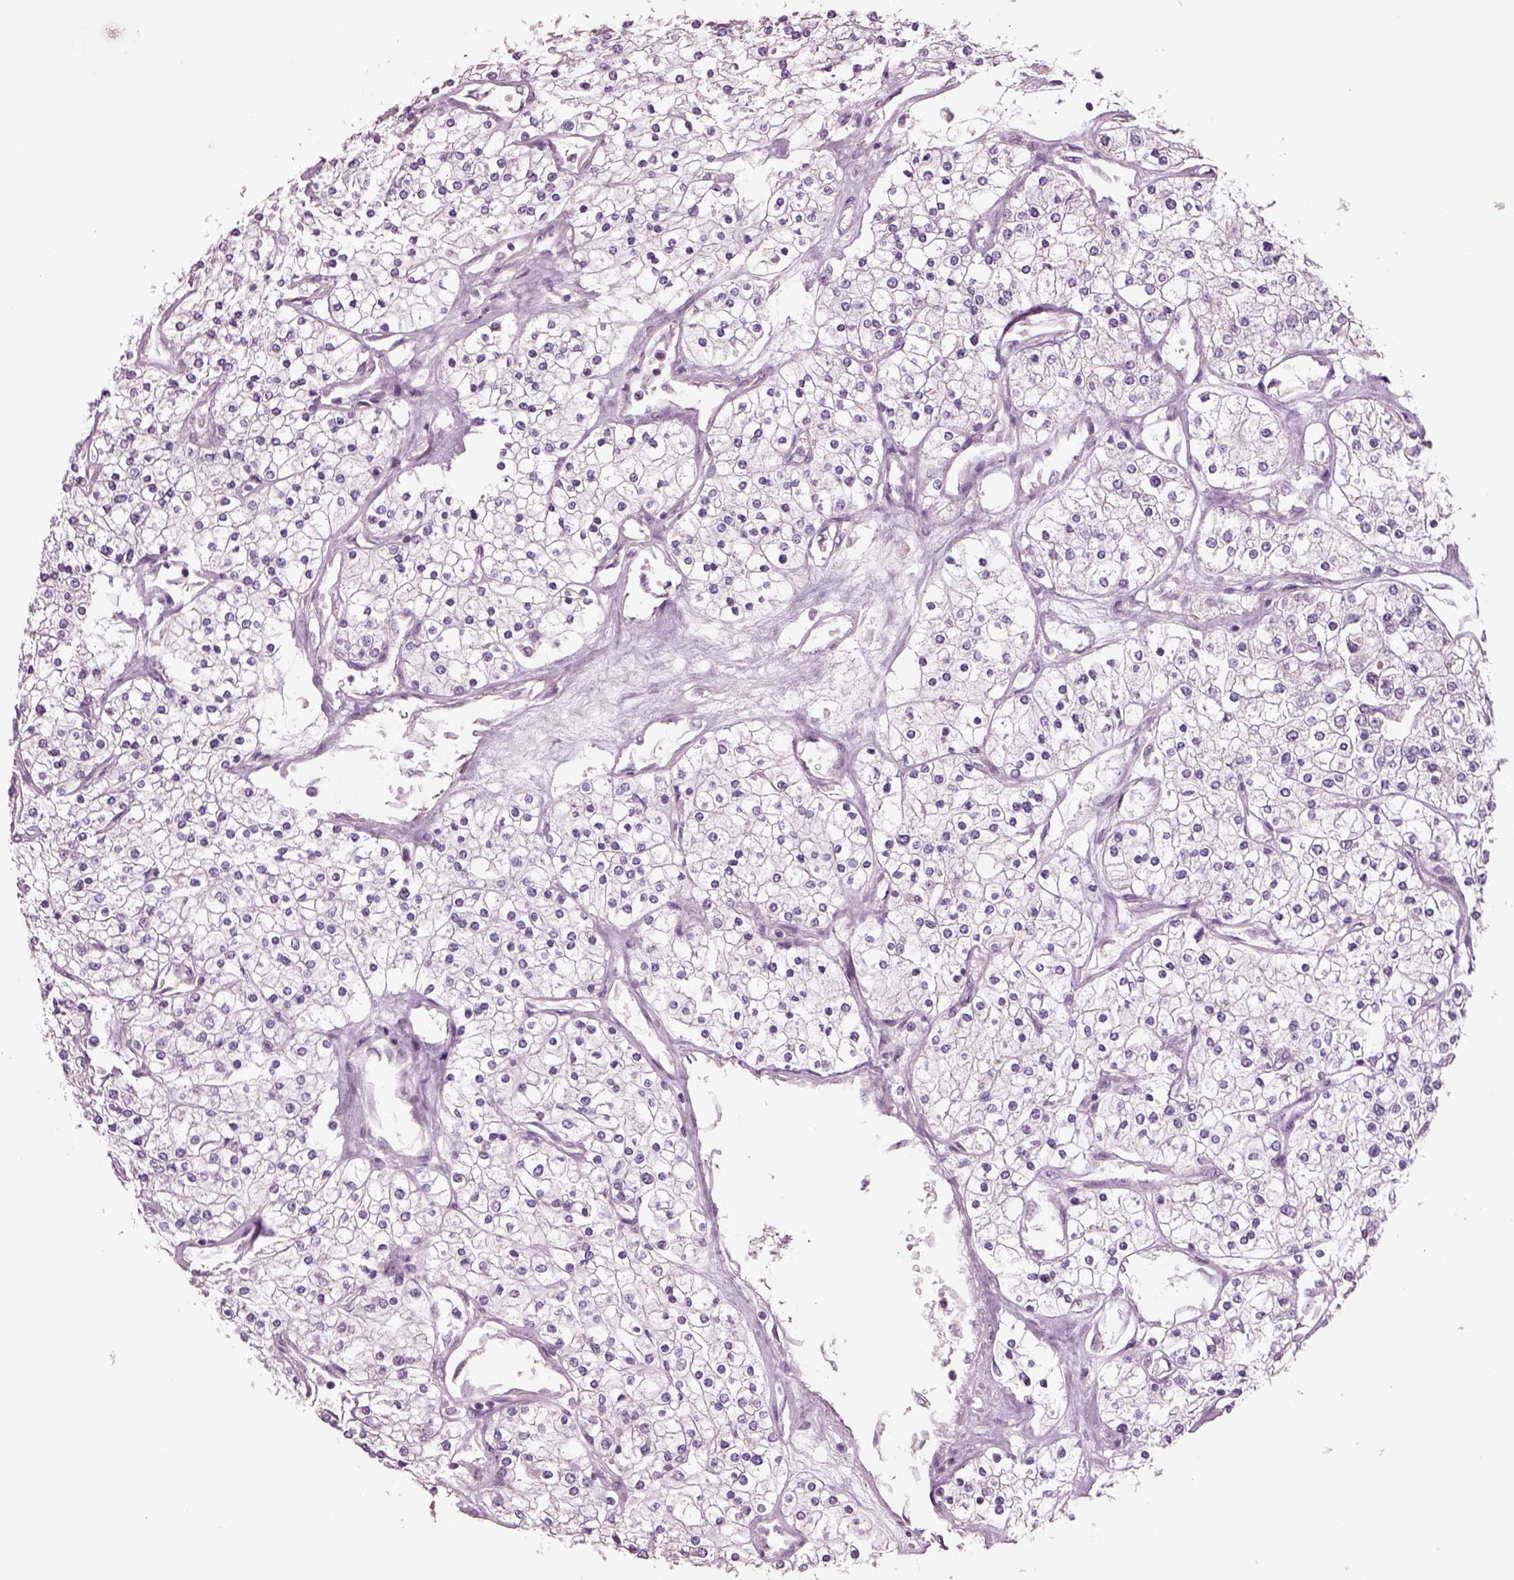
{"staining": {"intensity": "negative", "quantity": "none", "location": "none"}, "tissue": "renal cancer", "cell_type": "Tumor cells", "image_type": "cancer", "snomed": [{"axis": "morphology", "description": "Adenocarcinoma, NOS"}, {"axis": "topography", "description": "Kidney"}], "caption": "An IHC micrograph of renal cancer is shown. There is no staining in tumor cells of renal cancer.", "gene": "SEPHS1", "patient": {"sex": "male", "age": 80}}